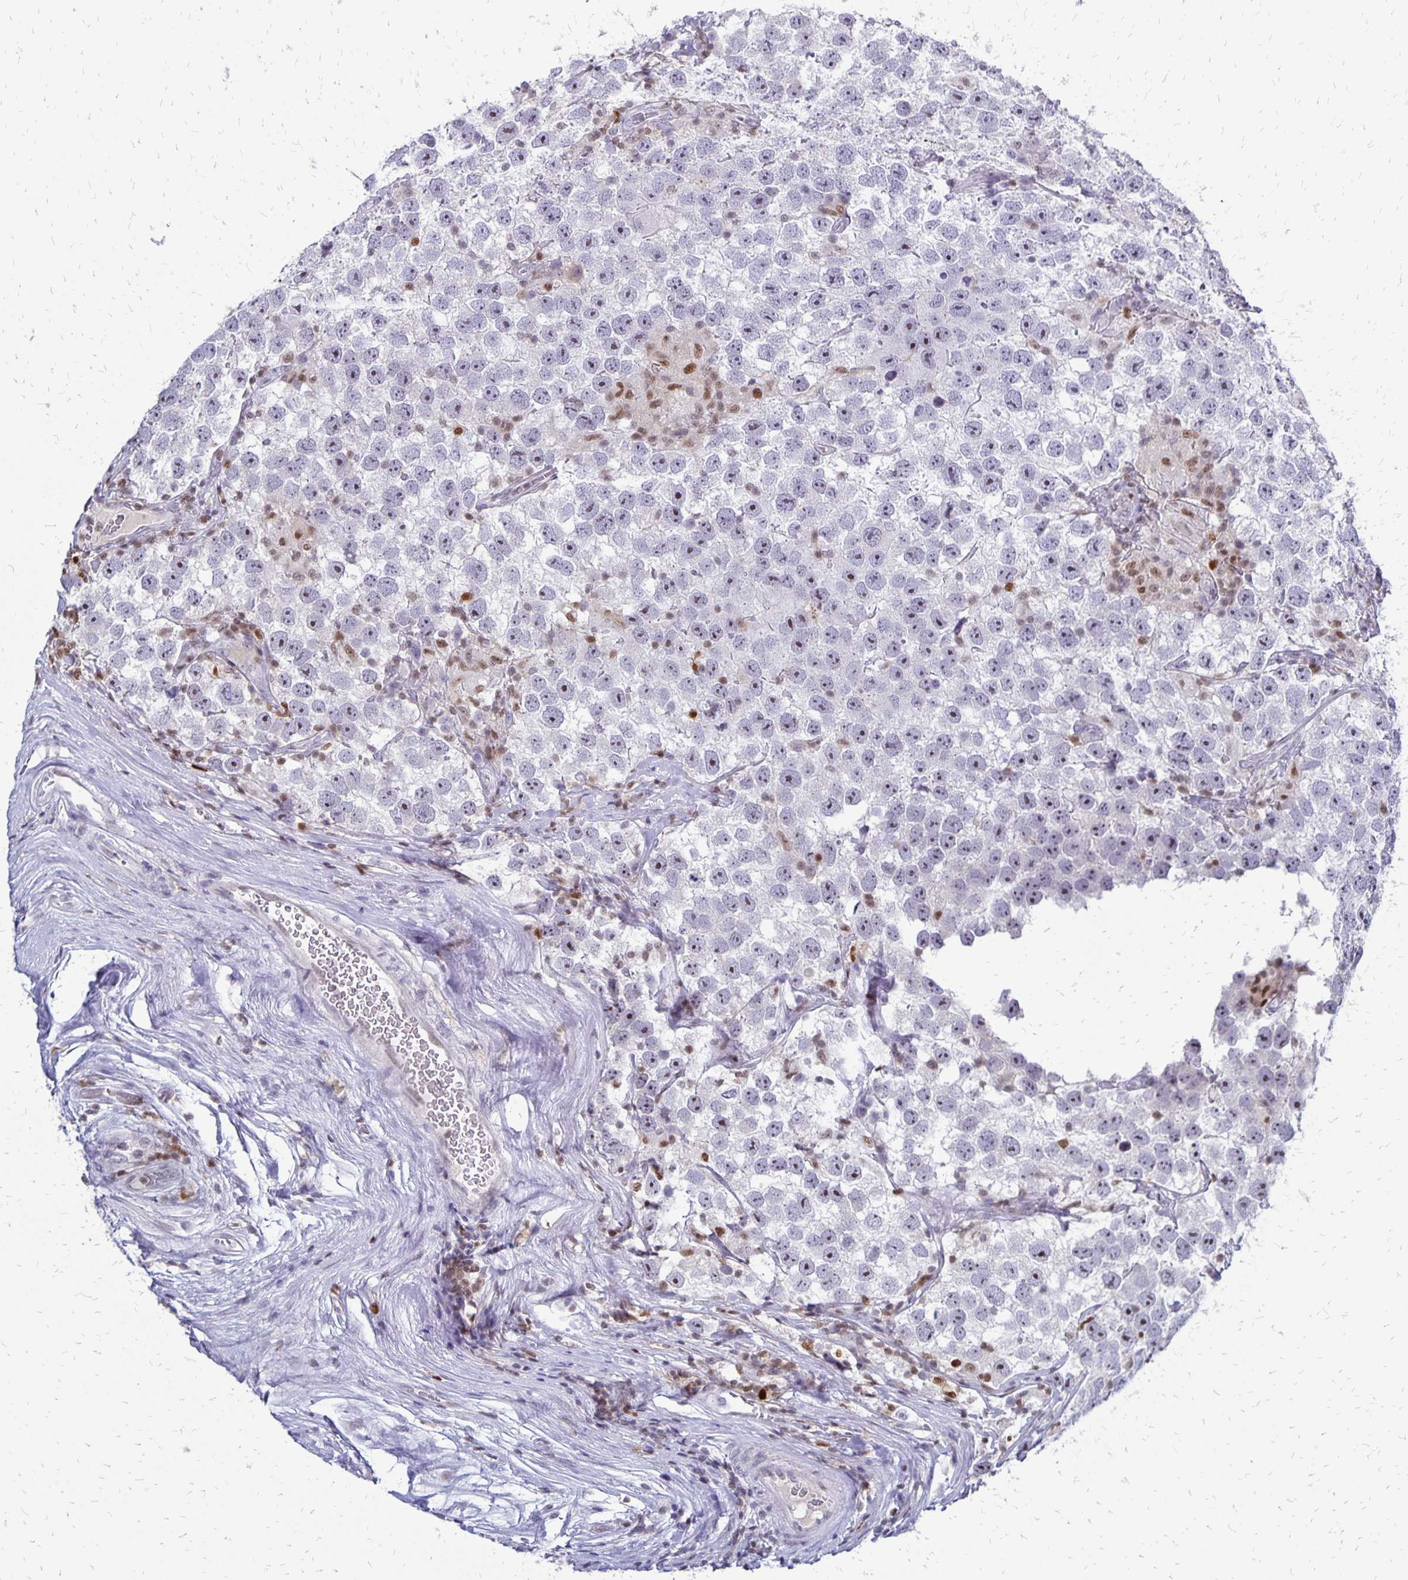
{"staining": {"intensity": "weak", "quantity": "<25%", "location": "nuclear"}, "tissue": "testis cancer", "cell_type": "Tumor cells", "image_type": "cancer", "snomed": [{"axis": "morphology", "description": "Seminoma, NOS"}, {"axis": "topography", "description": "Testis"}], "caption": "This is a image of immunohistochemistry (IHC) staining of testis cancer (seminoma), which shows no staining in tumor cells.", "gene": "DCK", "patient": {"sex": "male", "age": 26}}